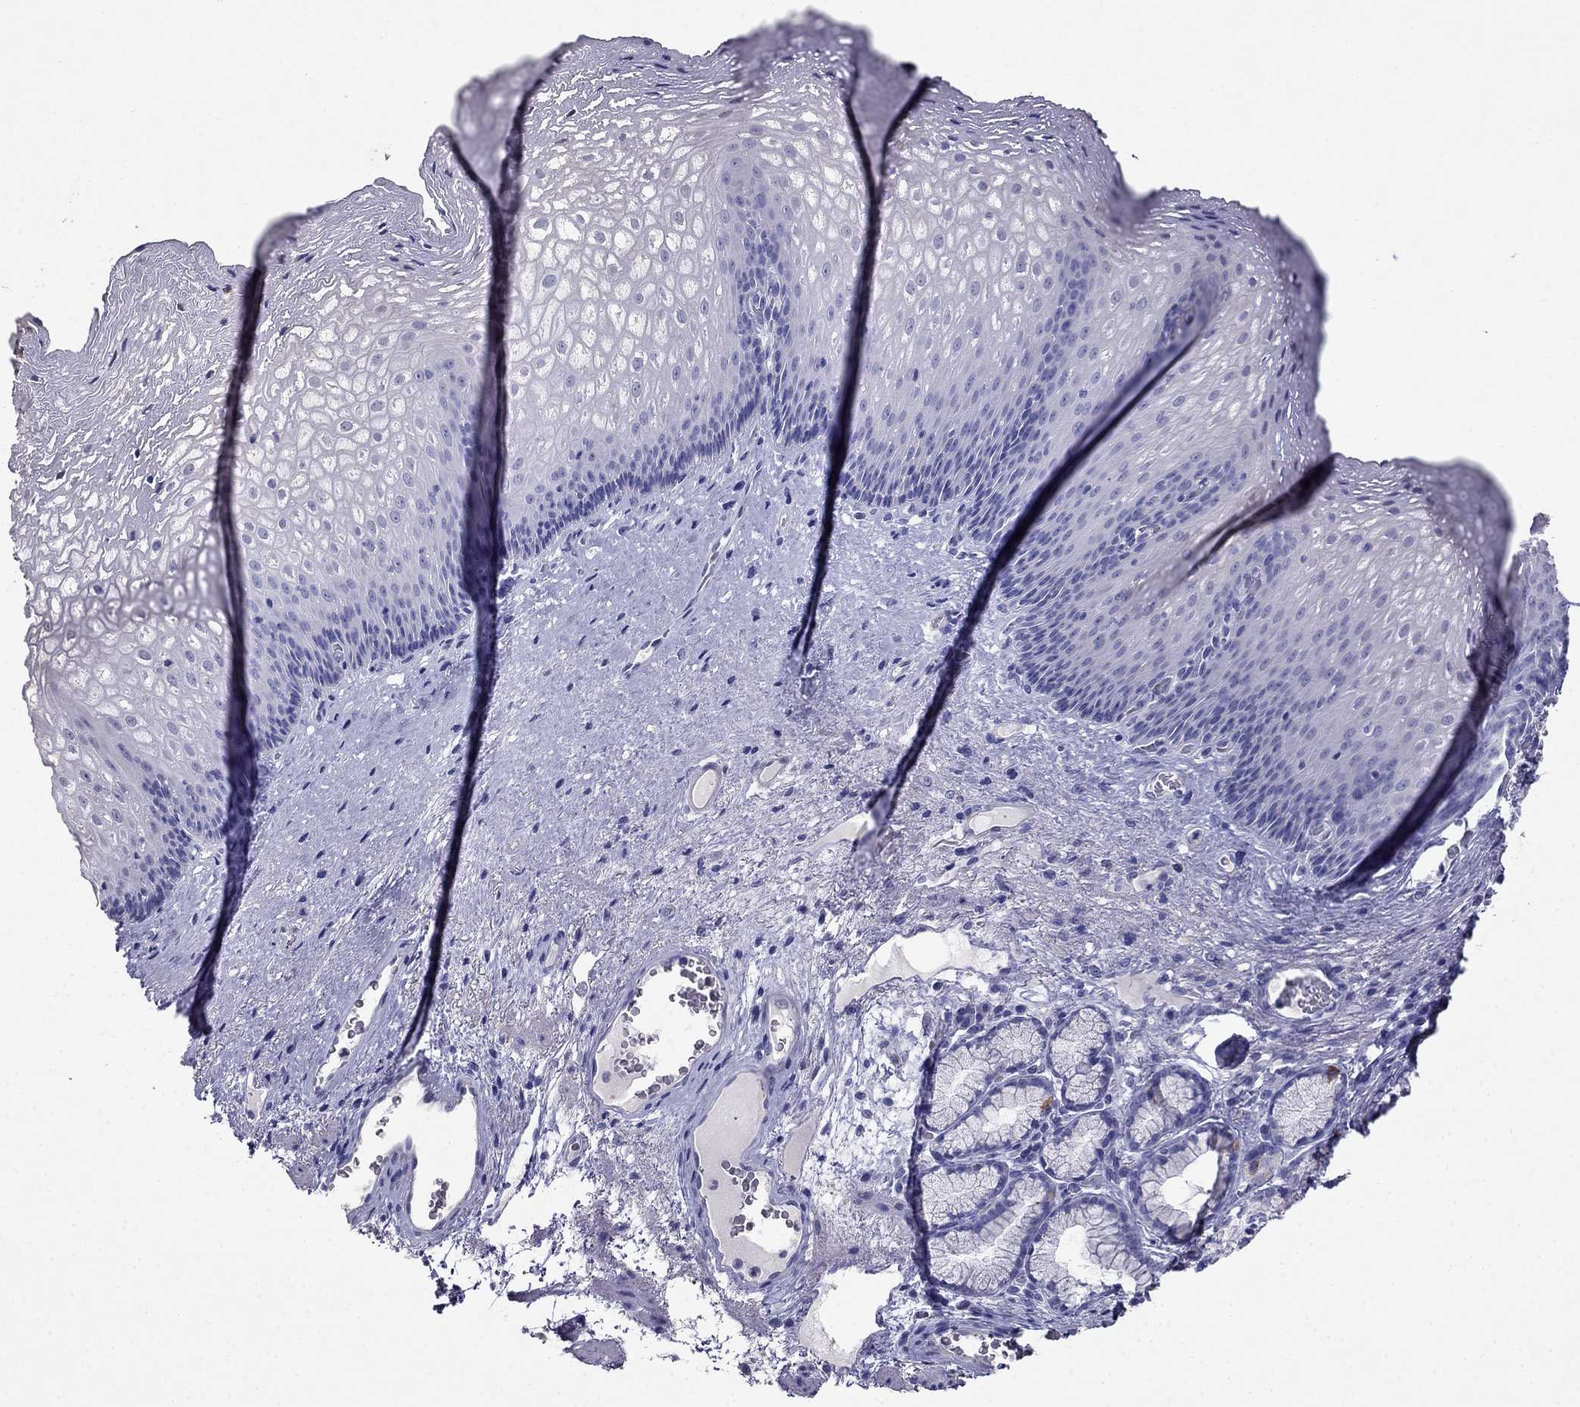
{"staining": {"intensity": "negative", "quantity": "none", "location": "none"}, "tissue": "esophagus", "cell_type": "Squamous epithelial cells", "image_type": "normal", "snomed": [{"axis": "morphology", "description": "Normal tissue, NOS"}, {"axis": "topography", "description": "Esophagus"}], "caption": "An IHC micrograph of unremarkable esophagus is shown. There is no staining in squamous epithelial cells of esophagus.", "gene": "LY6H", "patient": {"sex": "male", "age": 76}}